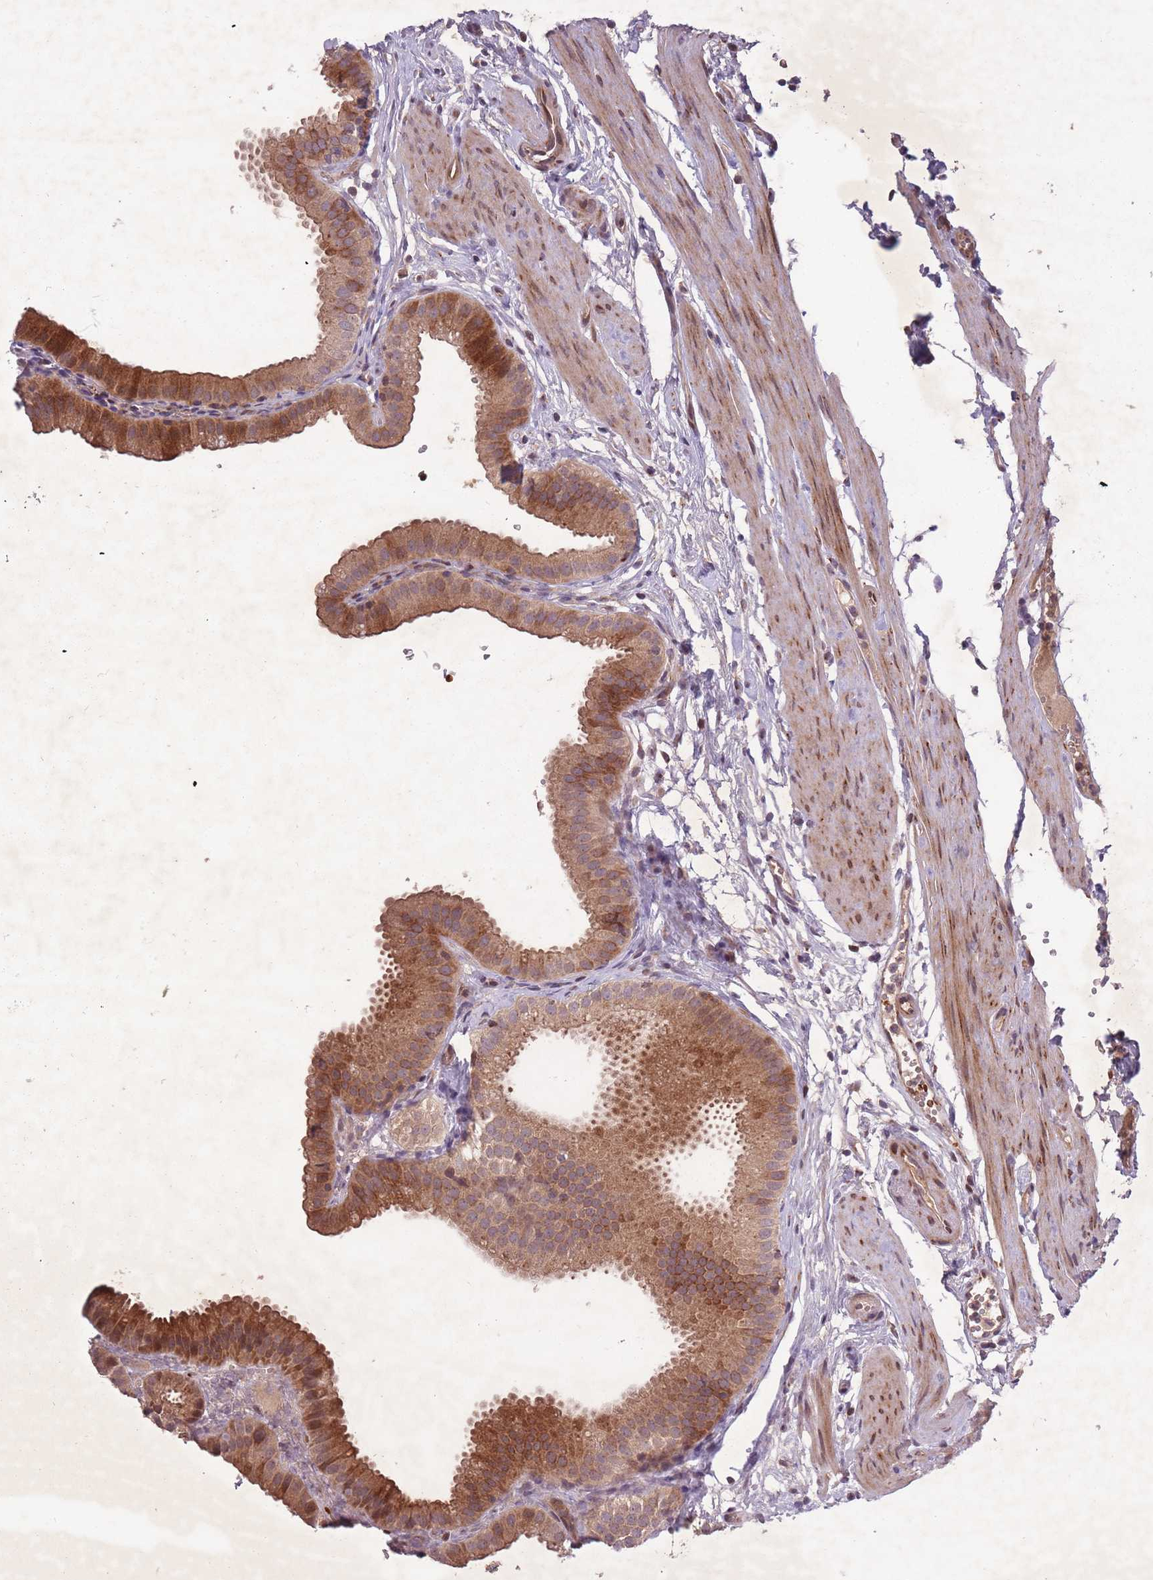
{"staining": {"intensity": "moderate", "quantity": ">75%", "location": "cytoplasmic/membranous"}, "tissue": "gallbladder", "cell_type": "Glandular cells", "image_type": "normal", "snomed": [{"axis": "morphology", "description": "Normal tissue, NOS"}, {"axis": "topography", "description": "Gallbladder"}], "caption": "A medium amount of moderate cytoplasmic/membranous staining is seen in approximately >75% of glandular cells in unremarkable gallbladder.", "gene": "SECTM1", "patient": {"sex": "female", "age": 61}}